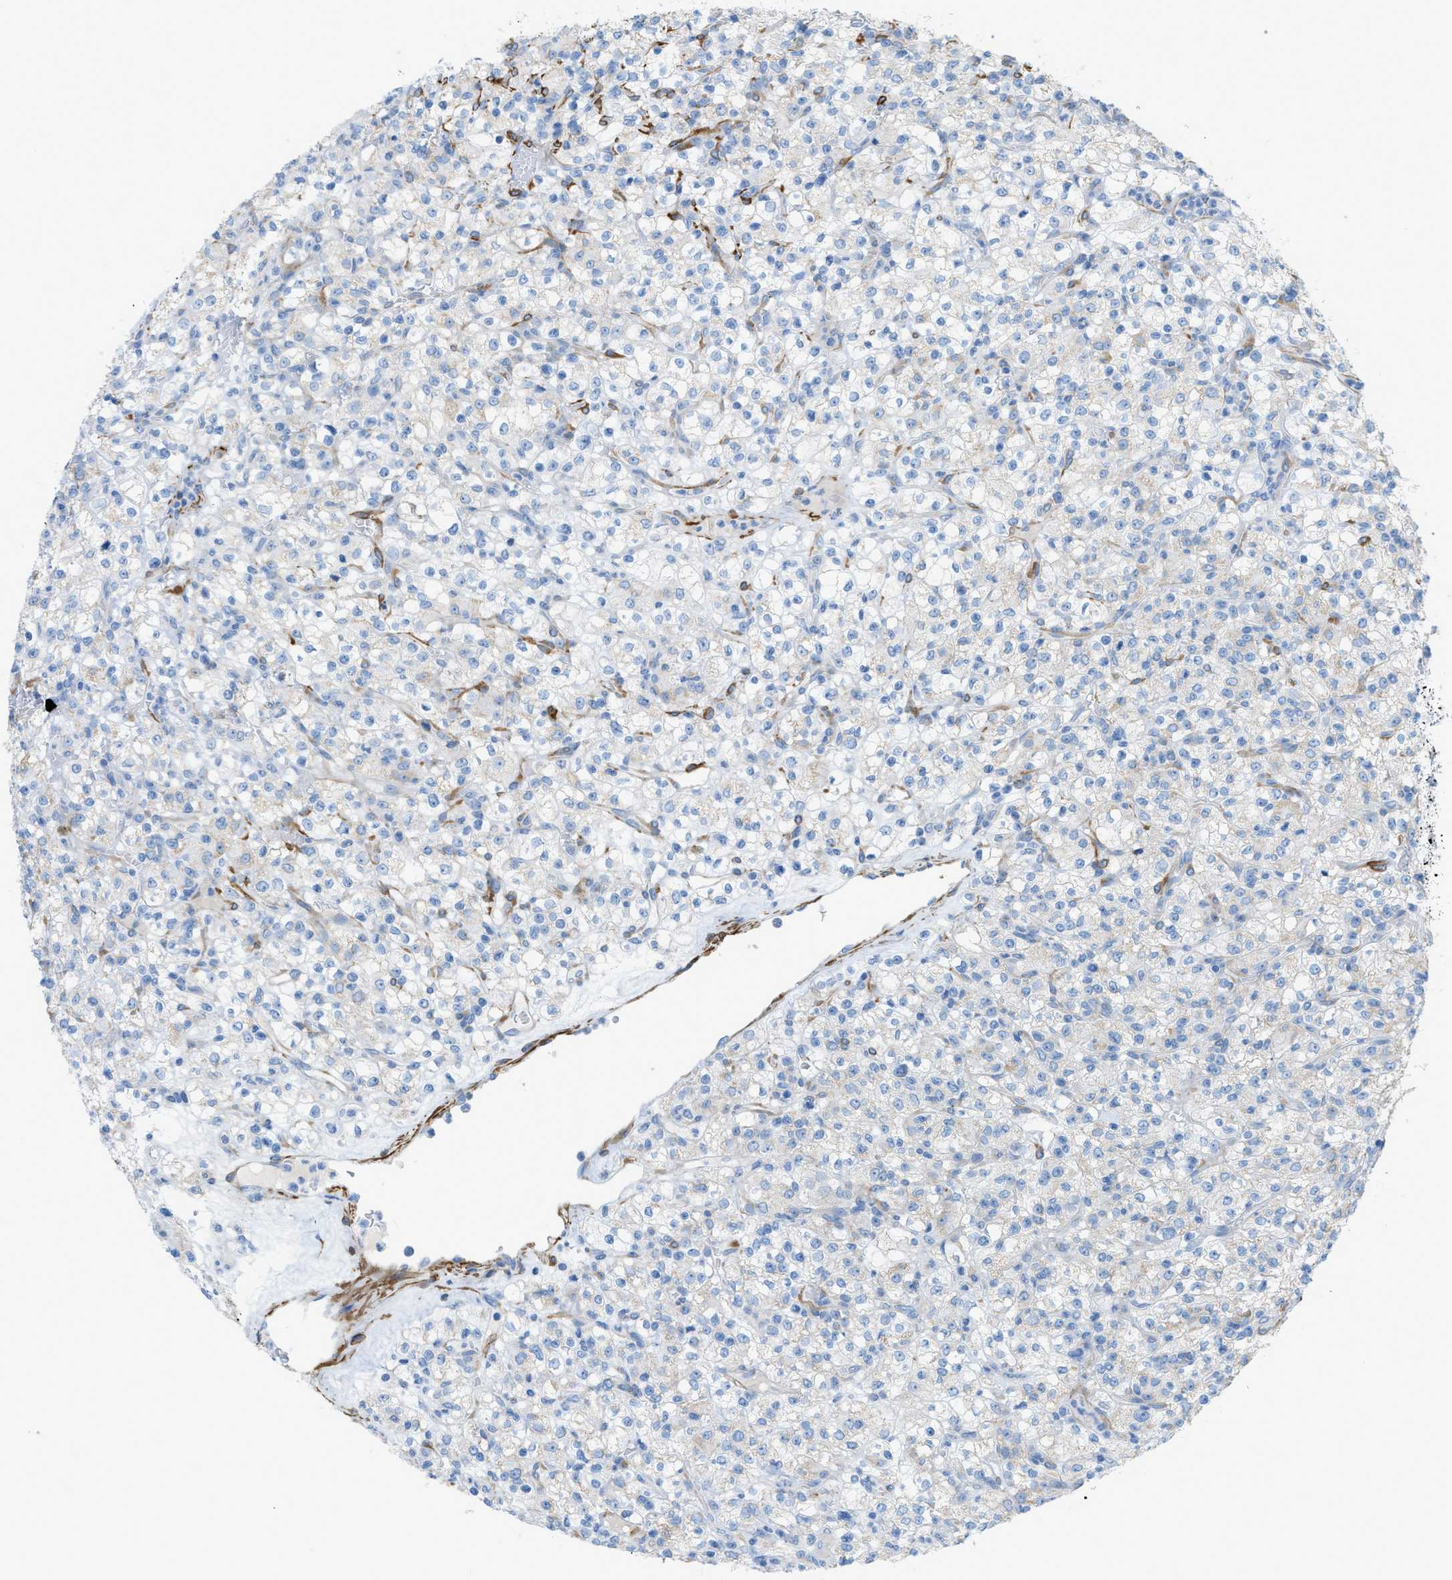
{"staining": {"intensity": "negative", "quantity": "none", "location": "none"}, "tissue": "renal cancer", "cell_type": "Tumor cells", "image_type": "cancer", "snomed": [{"axis": "morphology", "description": "Normal tissue, NOS"}, {"axis": "morphology", "description": "Adenocarcinoma, NOS"}, {"axis": "topography", "description": "Kidney"}], "caption": "This is an IHC micrograph of adenocarcinoma (renal). There is no positivity in tumor cells.", "gene": "MYH11", "patient": {"sex": "female", "age": 72}}